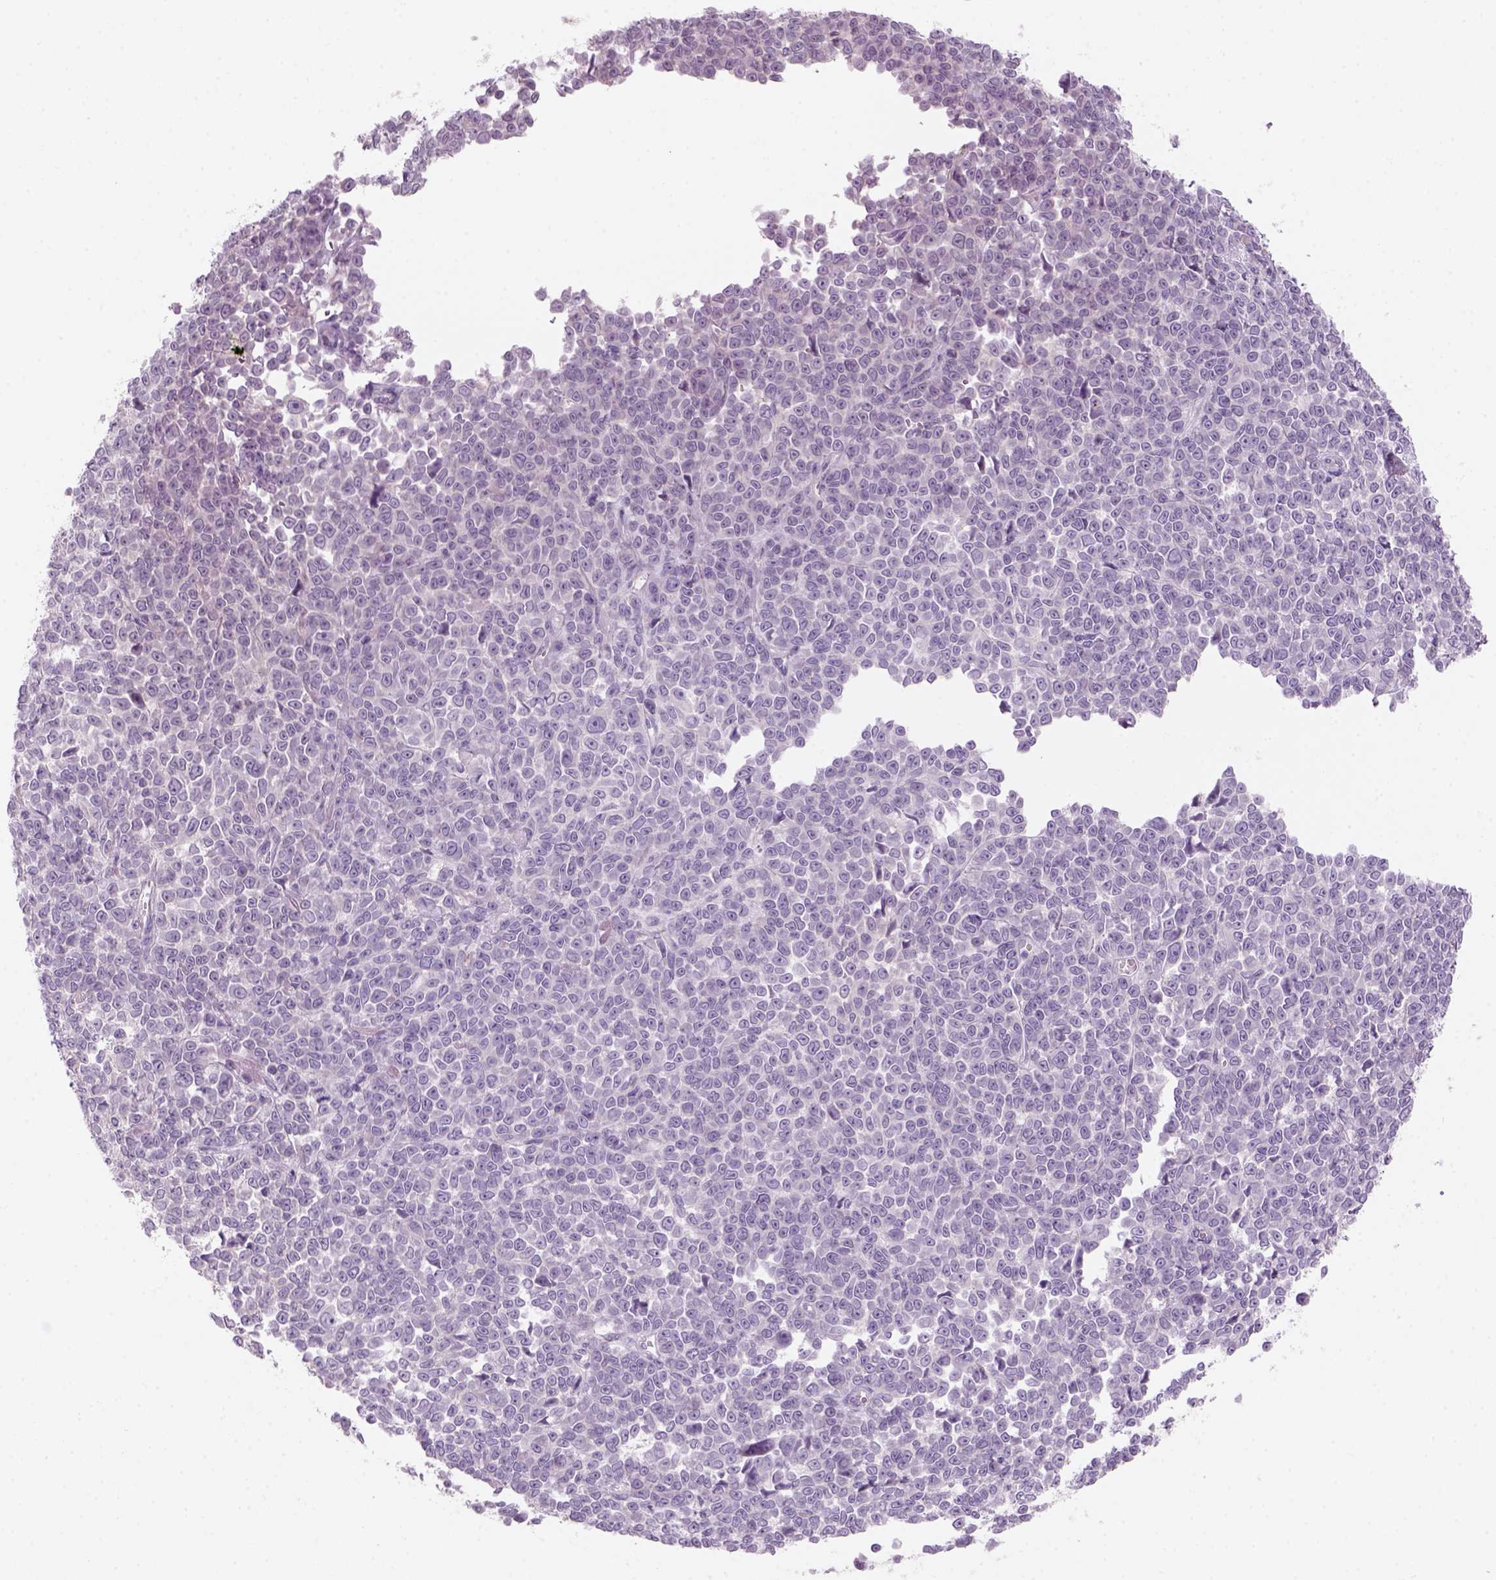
{"staining": {"intensity": "negative", "quantity": "none", "location": "none"}, "tissue": "melanoma", "cell_type": "Tumor cells", "image_type": "cancer", "snomed": [{"axis": "morphology", "description": "Malignant melanoma, NOS"}, {"axis": "topography", "description": "Skin"}], "caption": "Tumor cells are negative for protein expression in human melanoma. The staining was performed using DAB (3,3'-diaminobenzidine) to visualize the protein expression in brown, while the nuclei were stained in blue with hematoxylin (Magnification: 20x).", "gene": "KRT25", "patient": {"sex": "female", "age": 95}}